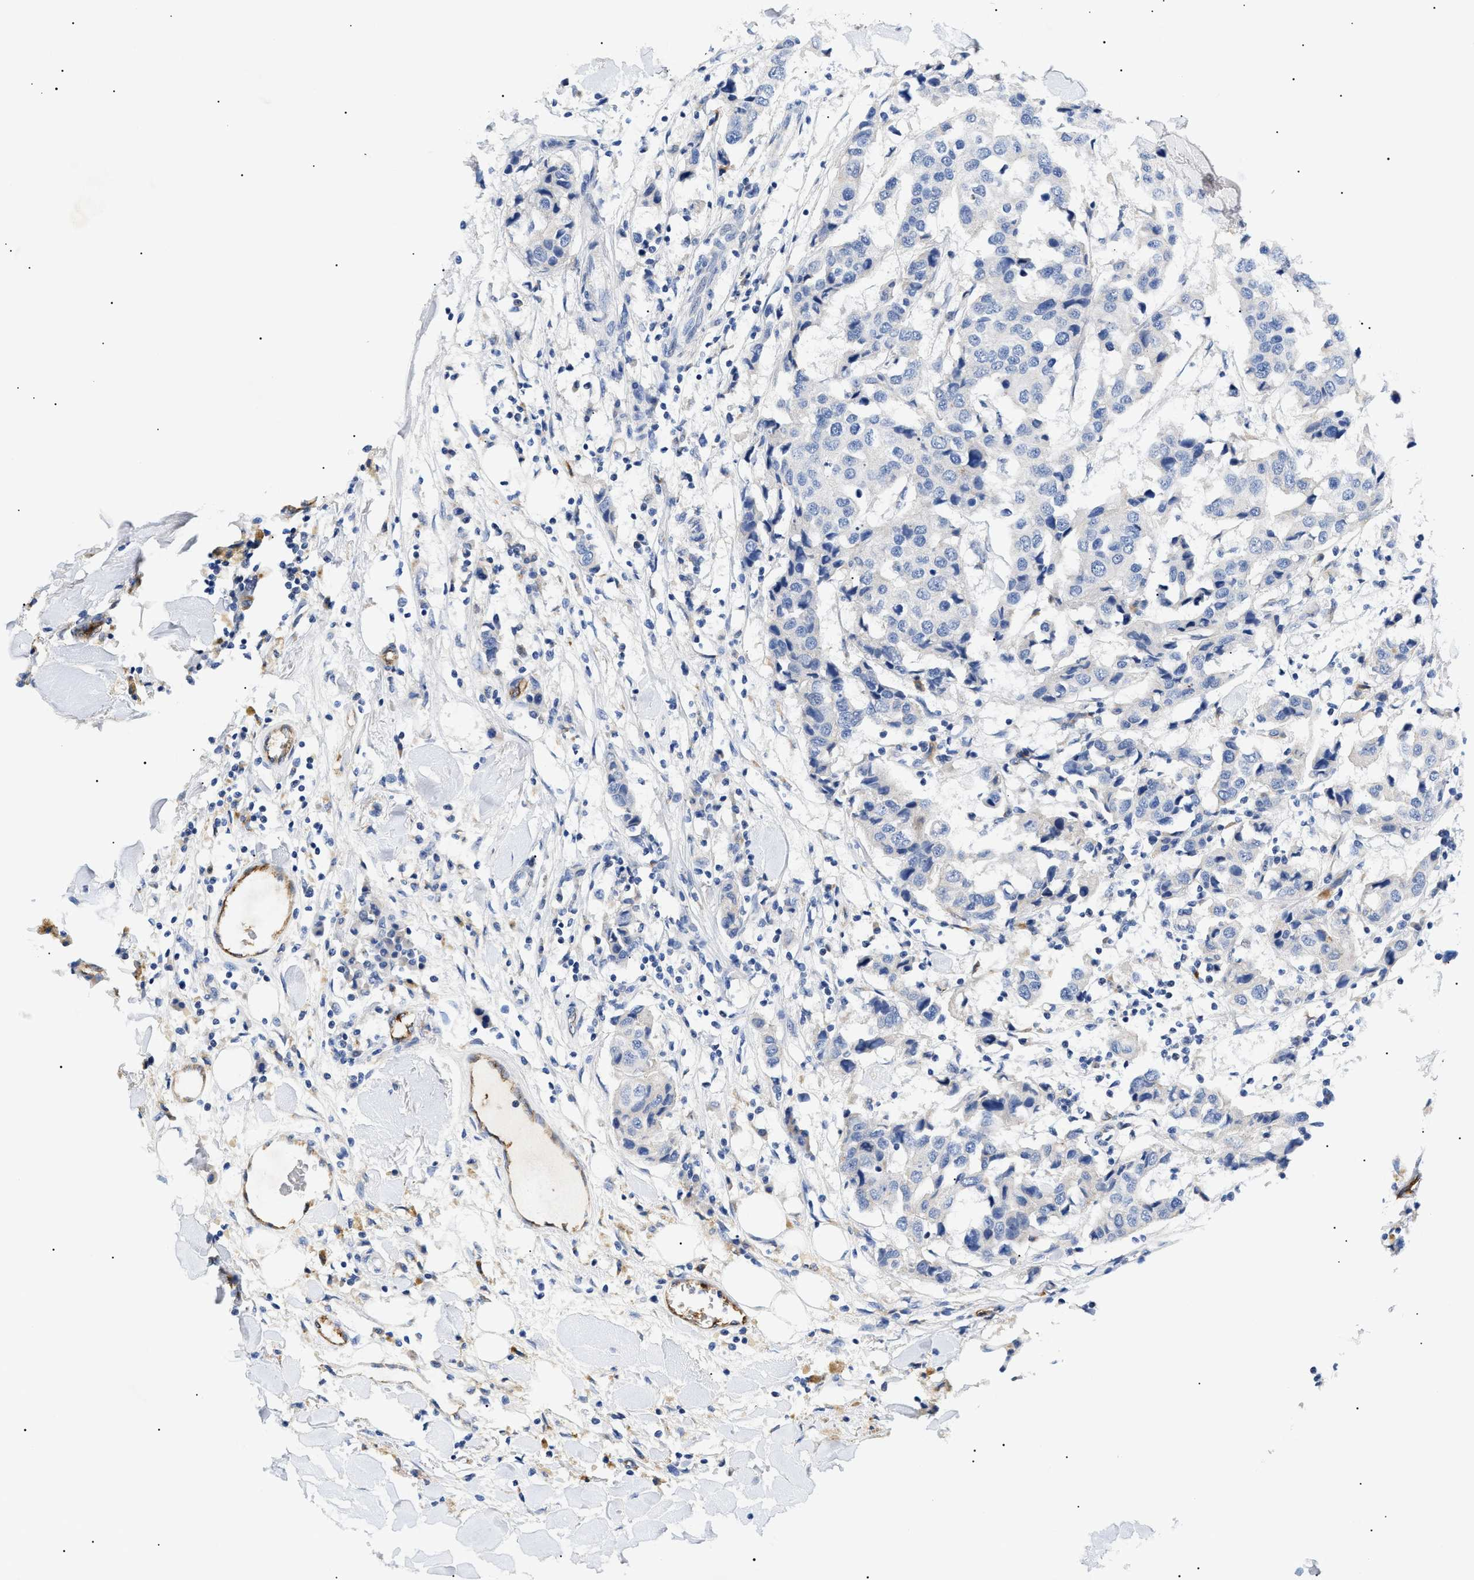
{"staining": {"intensity": "negative", "quantity": "none", "location": "none"}, "tissue": "breast cancer", "cell_type": "Tumor cells", "image_type": "cancer", "snomed": [{"axis": "morphology", "description": "Duct carcinoma"}, {"axis": "topography", "description": "Breast"}], "caption": "Breast infiltrating ductal carcinoma was stained to show a protein in brown. There is no significant staining in tumor cells.", "gene": "ACKR1", "patient": {"sex": "female", "age": 80}}